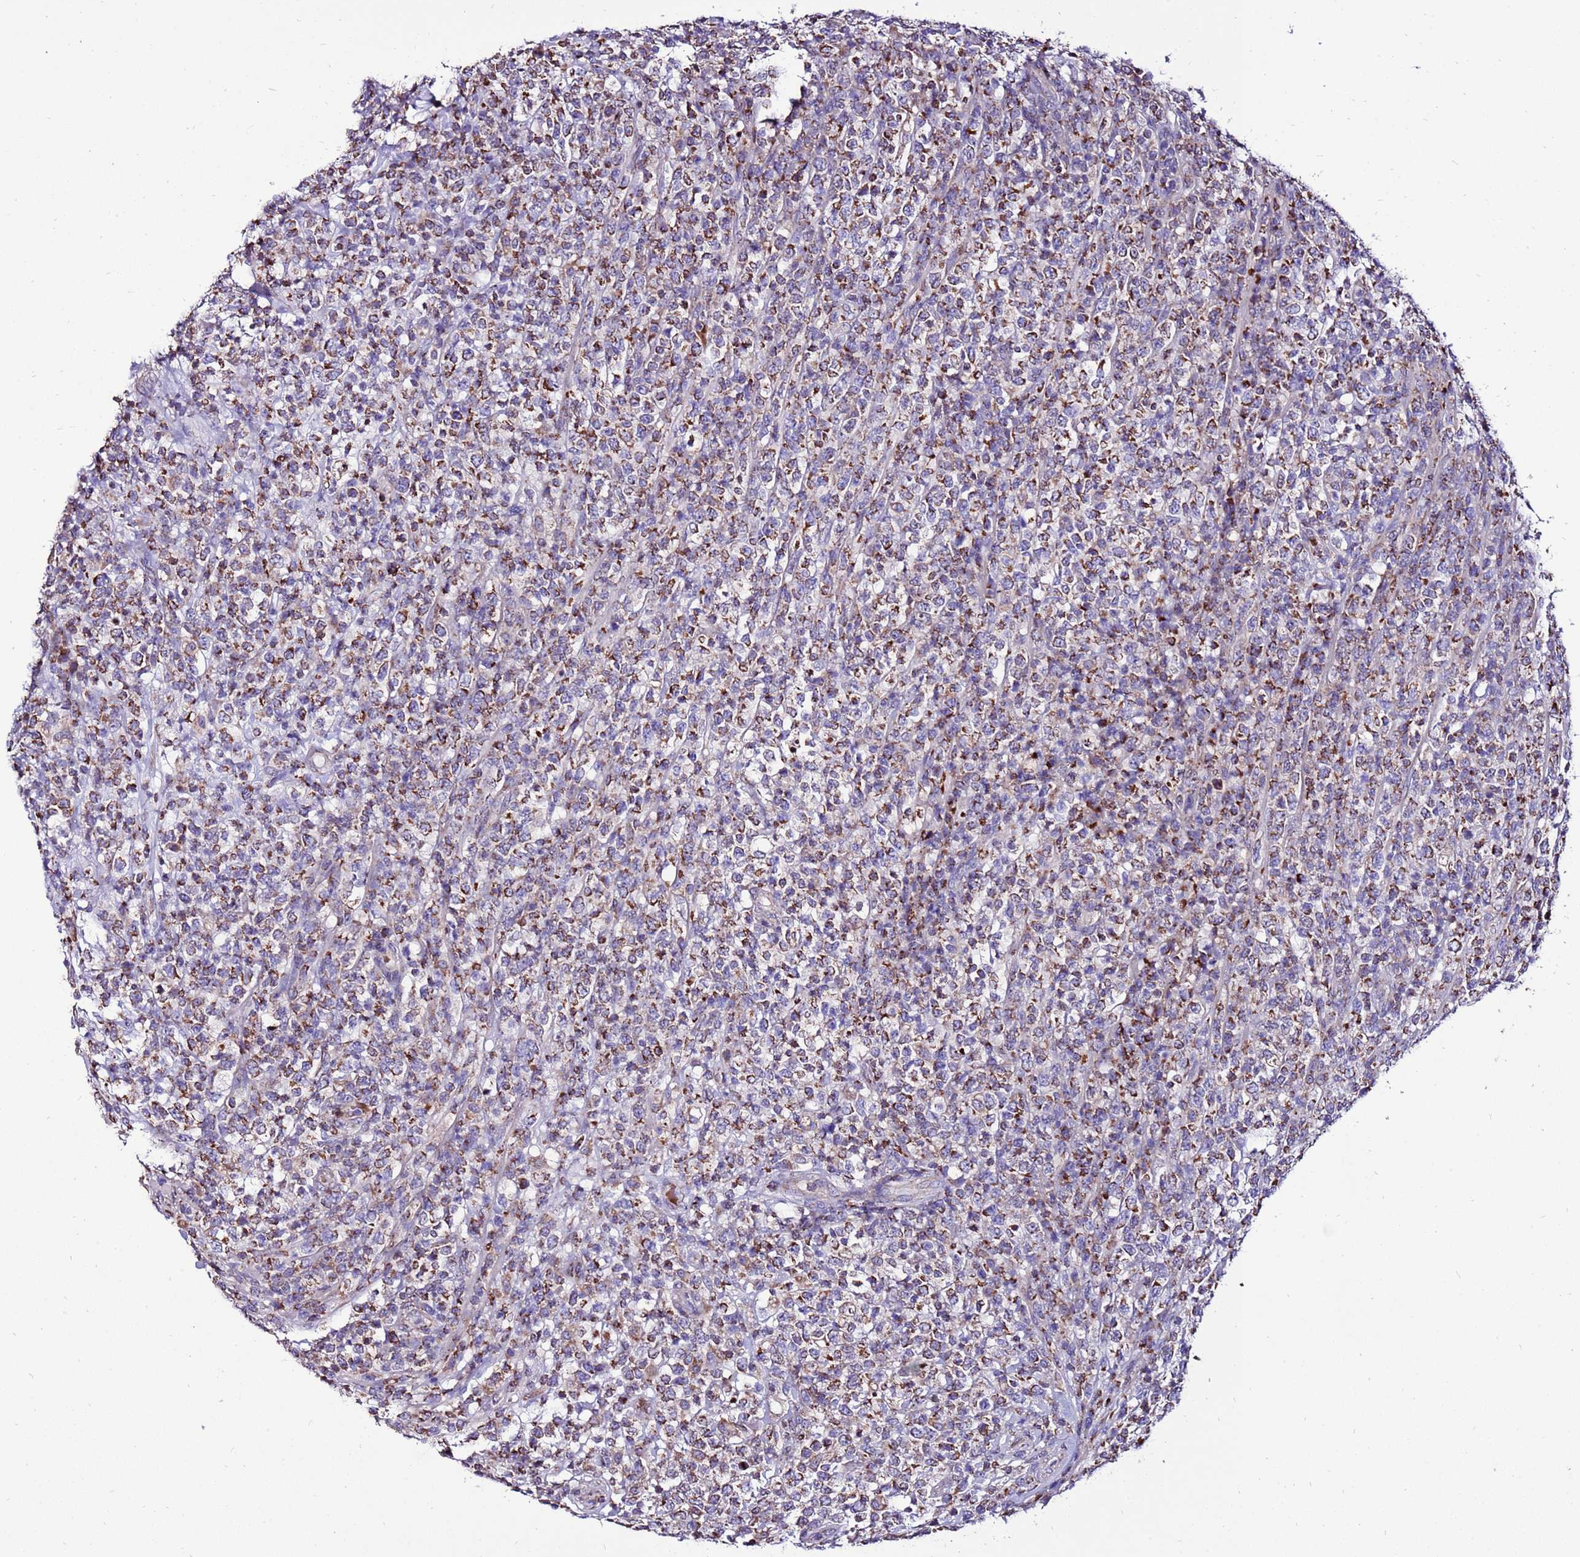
{"staining": {"intensity": "moderate", "quantity": ">75%", "location": "cytoplasmic/membranous"}, "tissue": "lymphoma", "cell_type": "Tumor cells", "image_type": "cancer", "snomed": [{"axis": "morphology", "description": "Malignant lymphoma, non-Hodgkin's type, High grade"}, {"axis": "topography", "description": "Colon"}], "caption": "Immunohistochemical staining of human lymphoma shows medium levels of moderate cytoplasmic/membranous staining in about >75% of tumor cells. (Brightfield microscopy of DAB IHC at high magnification).", "gene": "SPSB3", "patient": {"sex": "female", "age": 53}}